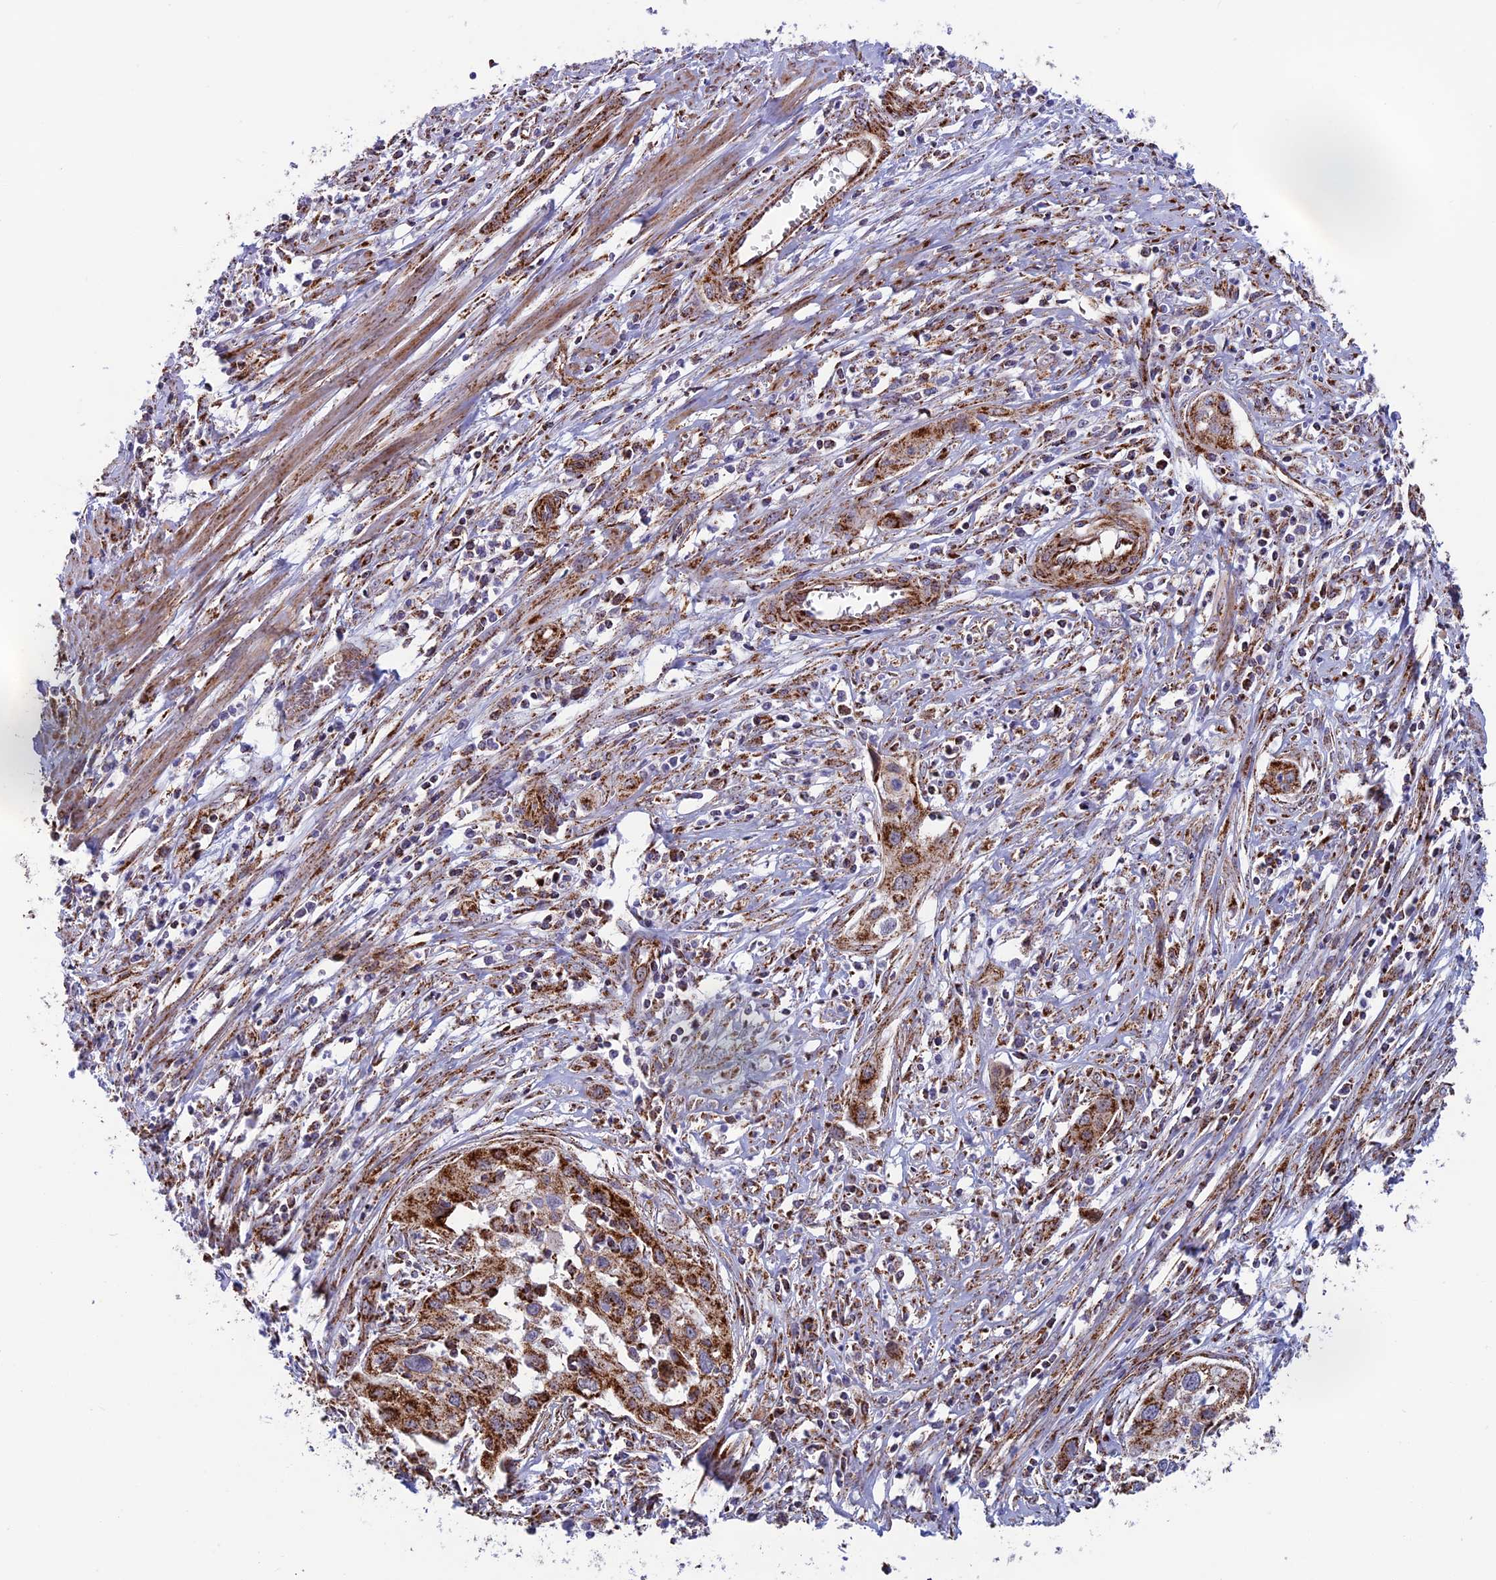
{"staining": {"intensity": "moderate", "quantity": ">75%", "location": "cytoplasmic/membranous"}, "tissue": "cervical cancer", "cell_type": "Tumor cells", "image_type": "cancer", "snomed": [{"axis": "morphology", "description": "Squamous cell carcinoma, NOS"}, {"axis": "topography", "description": "Cervix"}], "caption": "Tumor cells demonstrate medium levels of moderate cytoplasmic/membranous staining in about >75% of cells in human cervical cancer (squamous cell carcinoma). (DAB IHC, brown staining for protein, blue staining for nuclei).", "gene": "MRPS18B", "patient": {"sex": "female", "age": 34}}